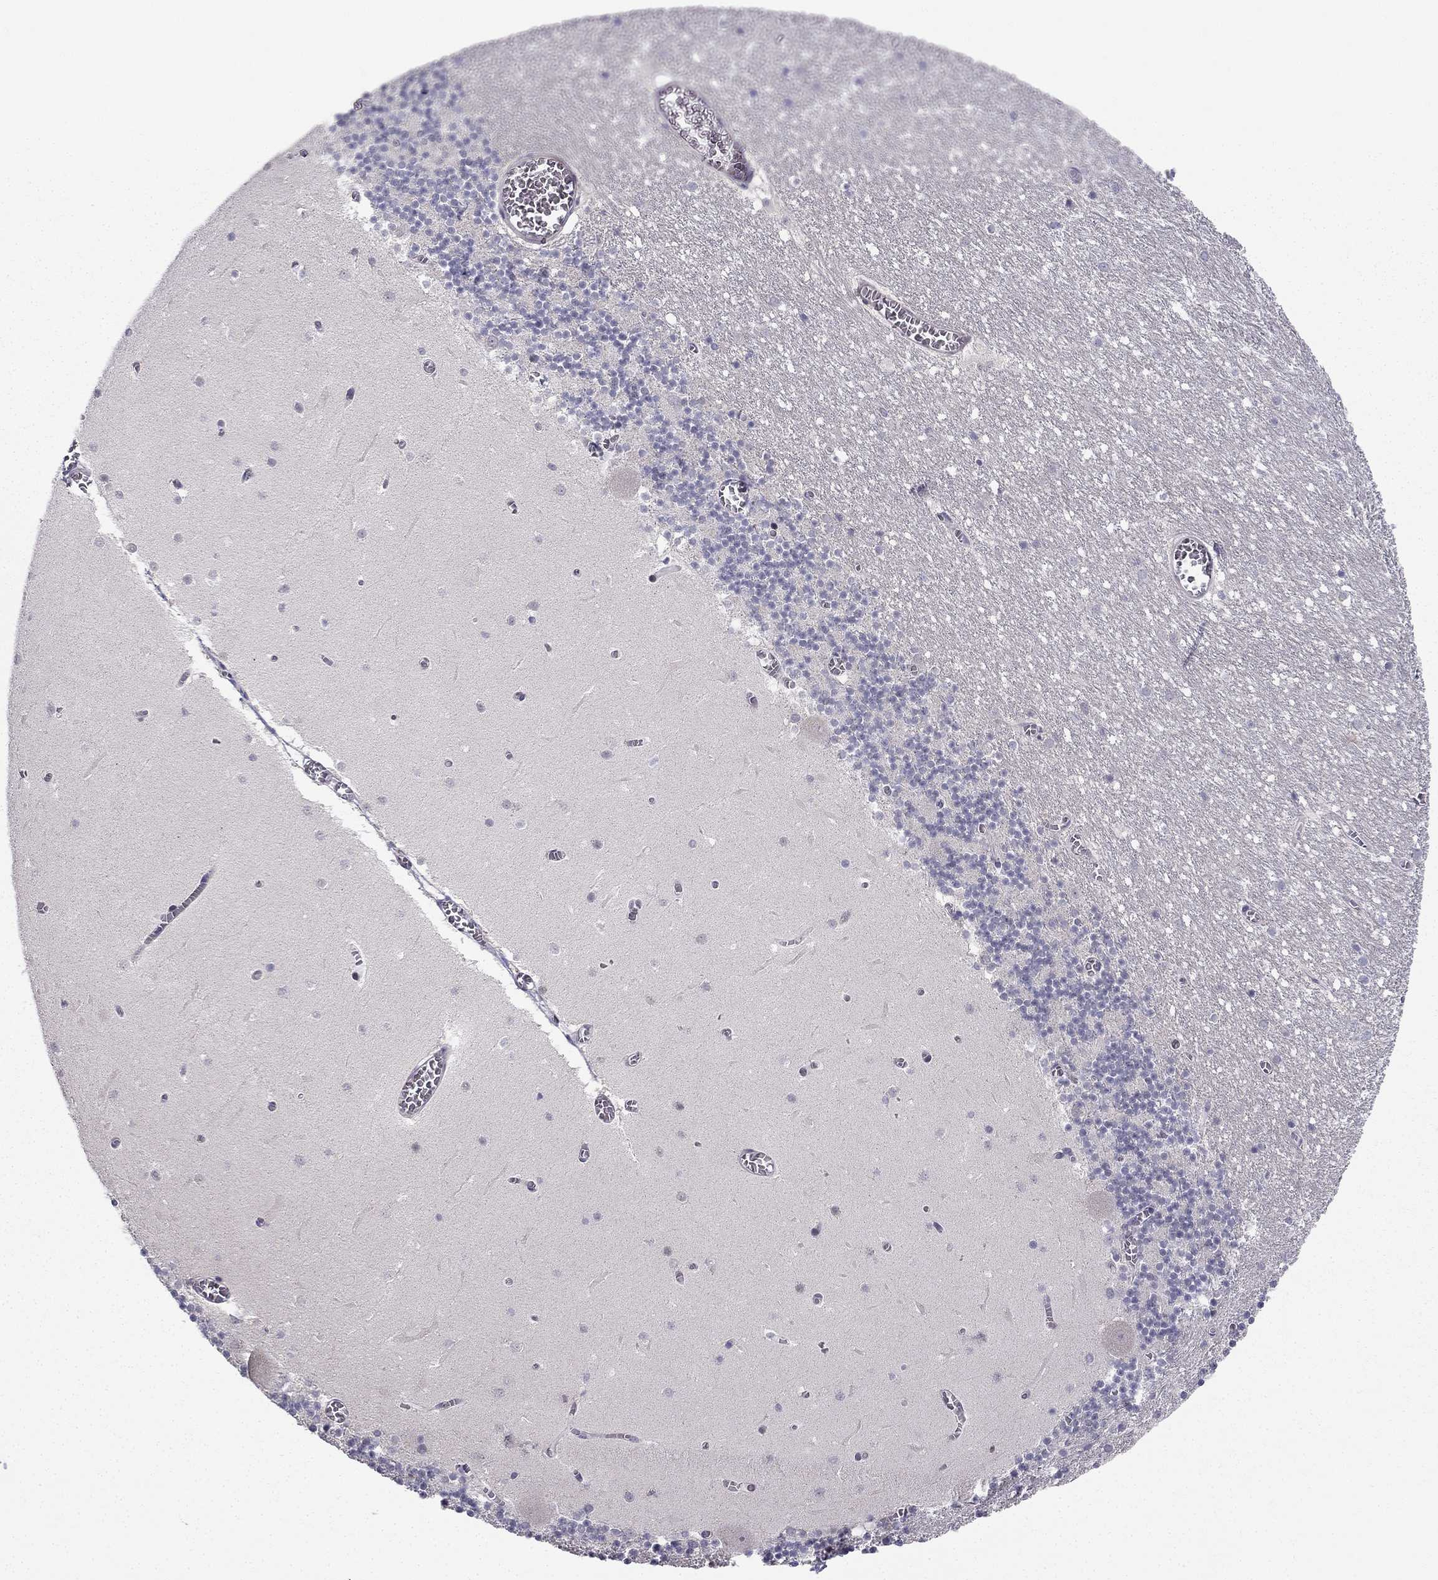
{"staining": {"intensity": "negative", "quantity": "none", "location": "none"}, "tissue": "cerebellum", "cell_type": "Cells in granular layer", "image_type": "normal", "snomed": [{"axis": "morphology", "description": "Normal tissue, NOS"}, {"axis": "topography", "description": "Cerebellum"}], "caption": "IHC micrograph of benign cerebellum stained for a protein (brown), which demonstrates no staining in cells in granular layer.", "gene": "CHST8", "patient": {"sex": "female", "age": 28}}